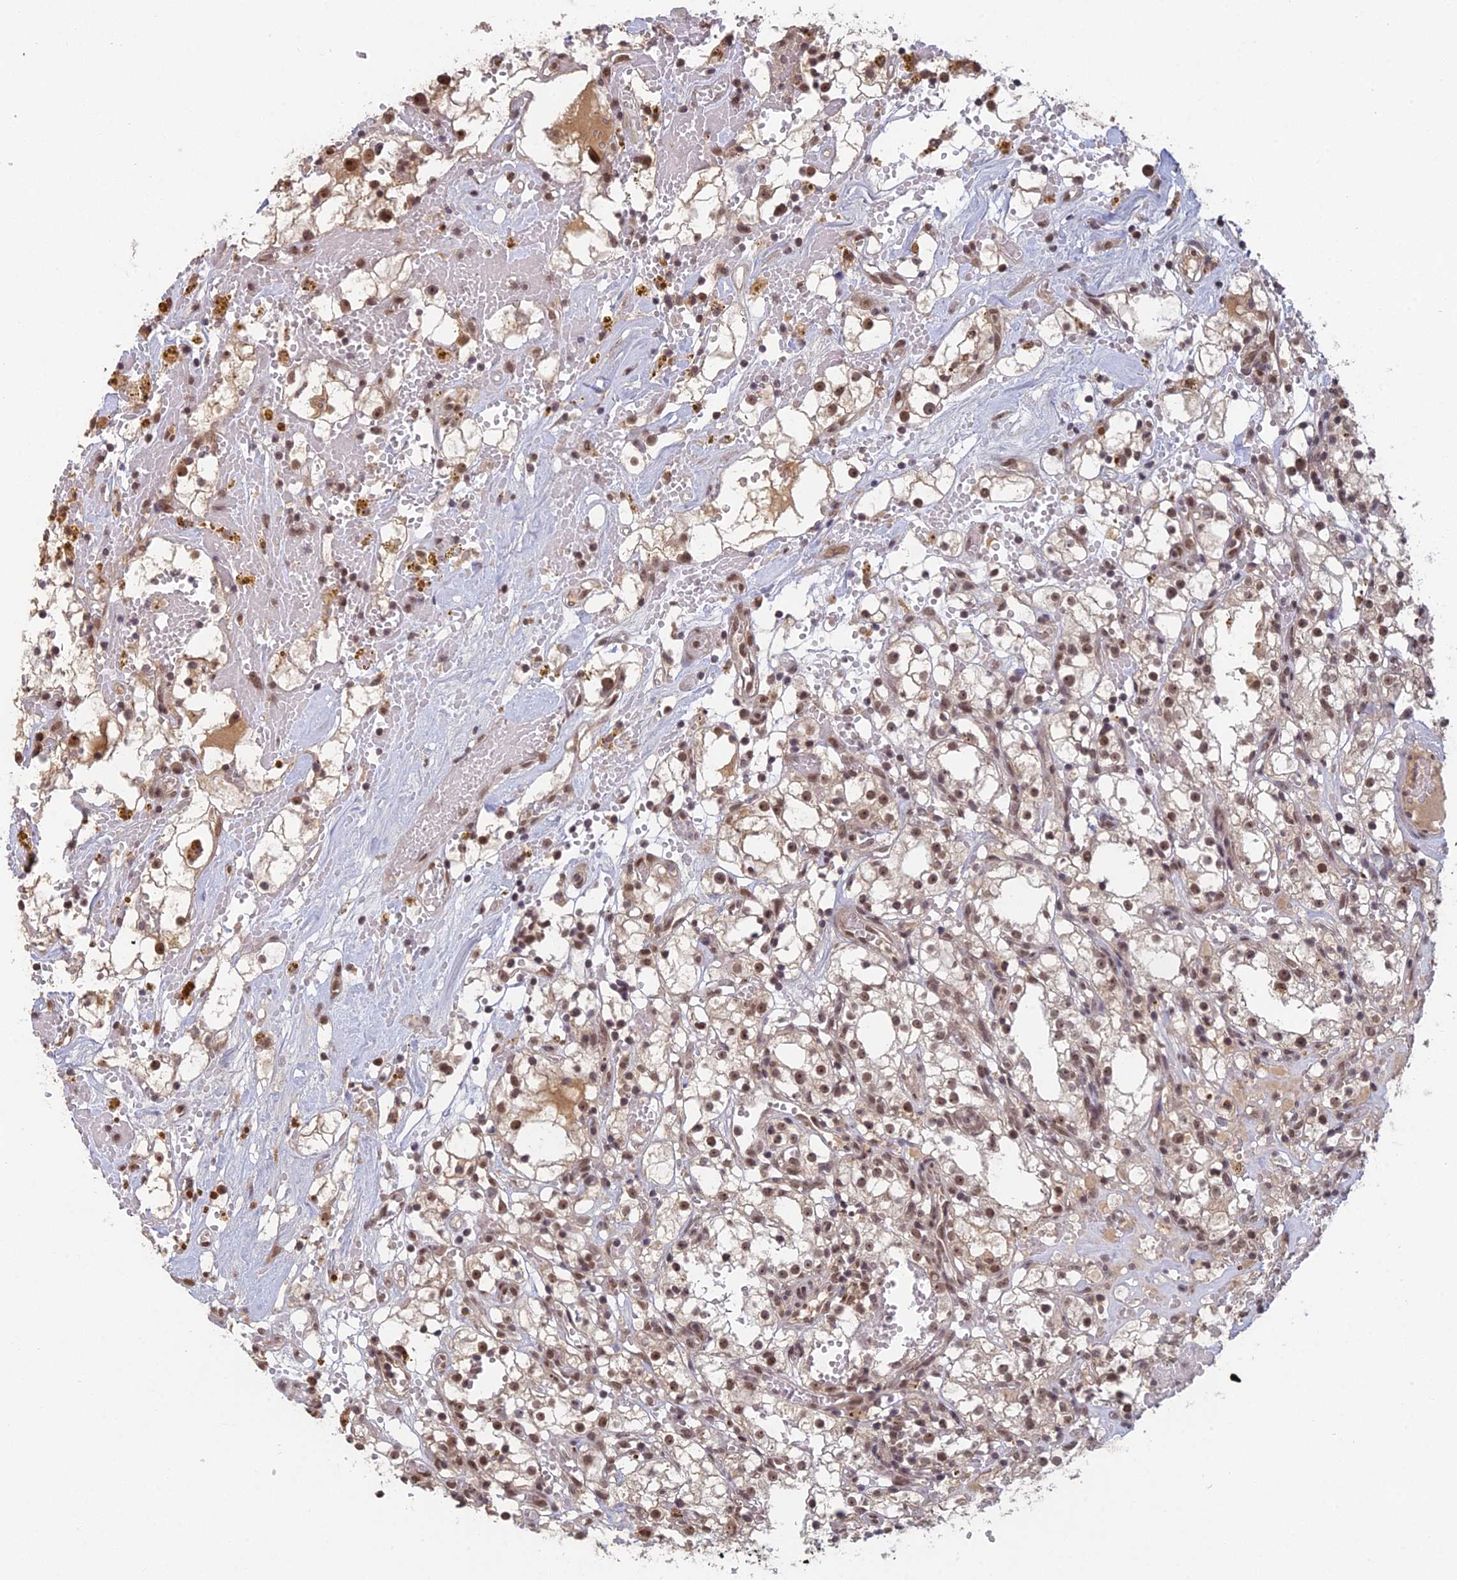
{"staining": {"intensity": "moderate", "quantity": ">75%", "location": "nuclear"}, "tissue": "renal cancer", "cell_type": "Tumor cells", "image_type": "cancer", "snomed": [{"axis": "morphology", "description": "Adenocarcinoma, NOS"}, {"axis": "topography", "description": "Kidney"}], "caption": "Protein staining displays moderate nuclear positivity in approximately >75% of tumor cells in renal adenocarcinoma.", "gene": "RANBP3", "patient": {"sex": "male", "age": 56}}